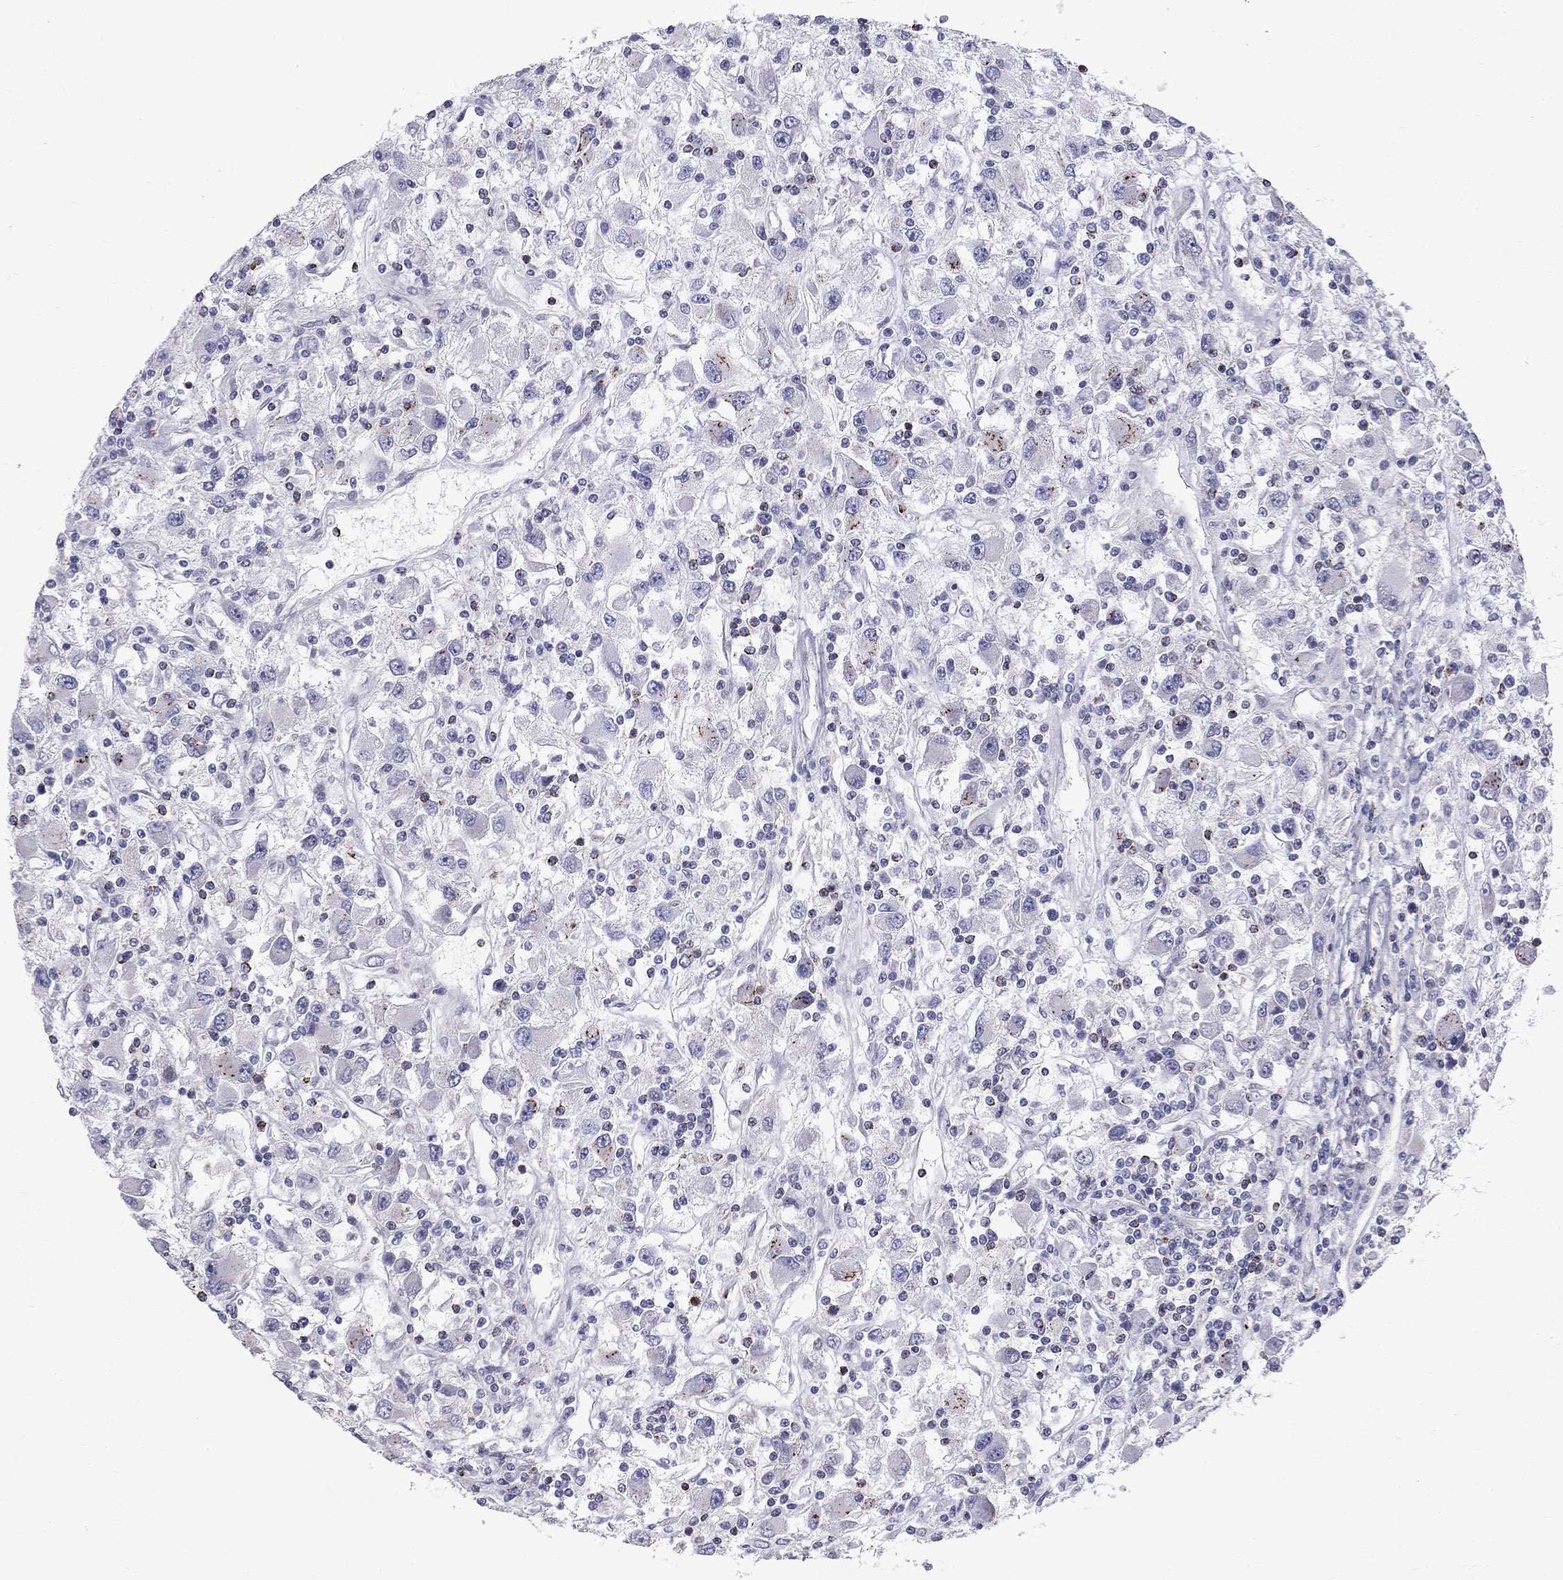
{"staining": {"intensity": "negative", "quantity": "none", "location": "none"}, "tissue": "renal cancer", "cell_type": "Tumor cells", "image_type": "cancer", "snomed": [{"axis": "morphology", "description": "Adenocarcinoma, NOS"}, {"axis": "topography", "description": "Kidney"}], "caption": "This photomicrograph is of adenocarcinoma (renal) stained with immunohistochemistry to label a protein in brown with the nuclei are counter-stained blue. There is no staining in tumor cells.", "gene": "CLIC6", "patient": {"sex": "female", "age": 67}}